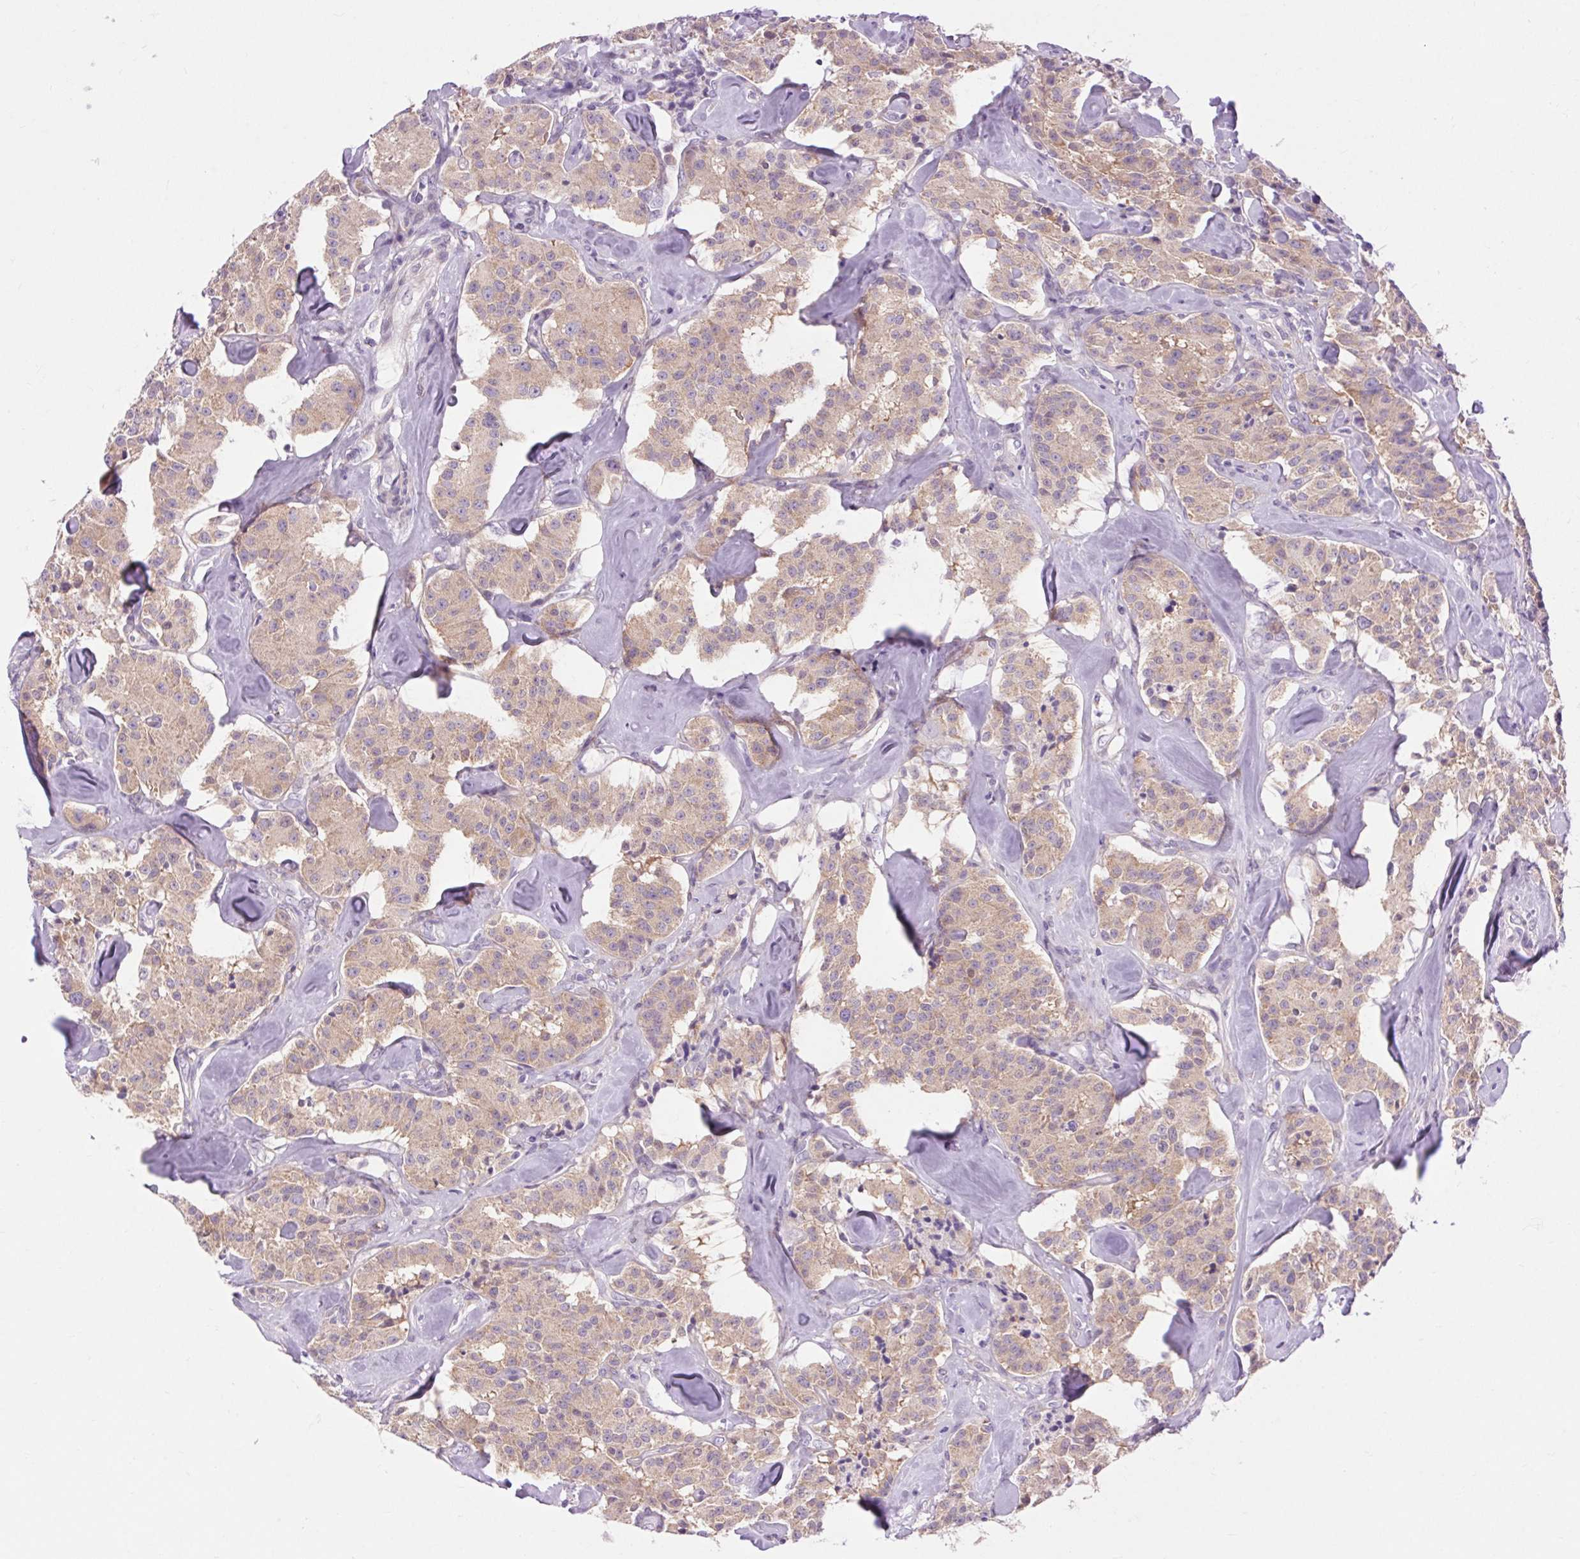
{"staining": {"intensity": "weak", "quantity": "25%-75%", "location": "cytoplasmic/membranous"}, "tissue": "carcinoid", "cell_type": "Tumor cells", "image_type": "cancer", "snomed": [{"axis": "morphology", "description": "Carcinoid, malignant, NOS"}, {"axis": "topography", "description": "Pancreas"}], "caption": "Brown immunohistochemical staining in human malignant carcinoid displays weak cytoplasmic/membranous expression in approximately 25%-75% of tumor cells. Using DAB (3,3'-diaminobenzidine) (brown) and hematoxylin (blue) stains, captured at high magnification using brightfield microscopy.", "gene": "SOWAHC", "patient": {"sex": "male", "age": 41}}